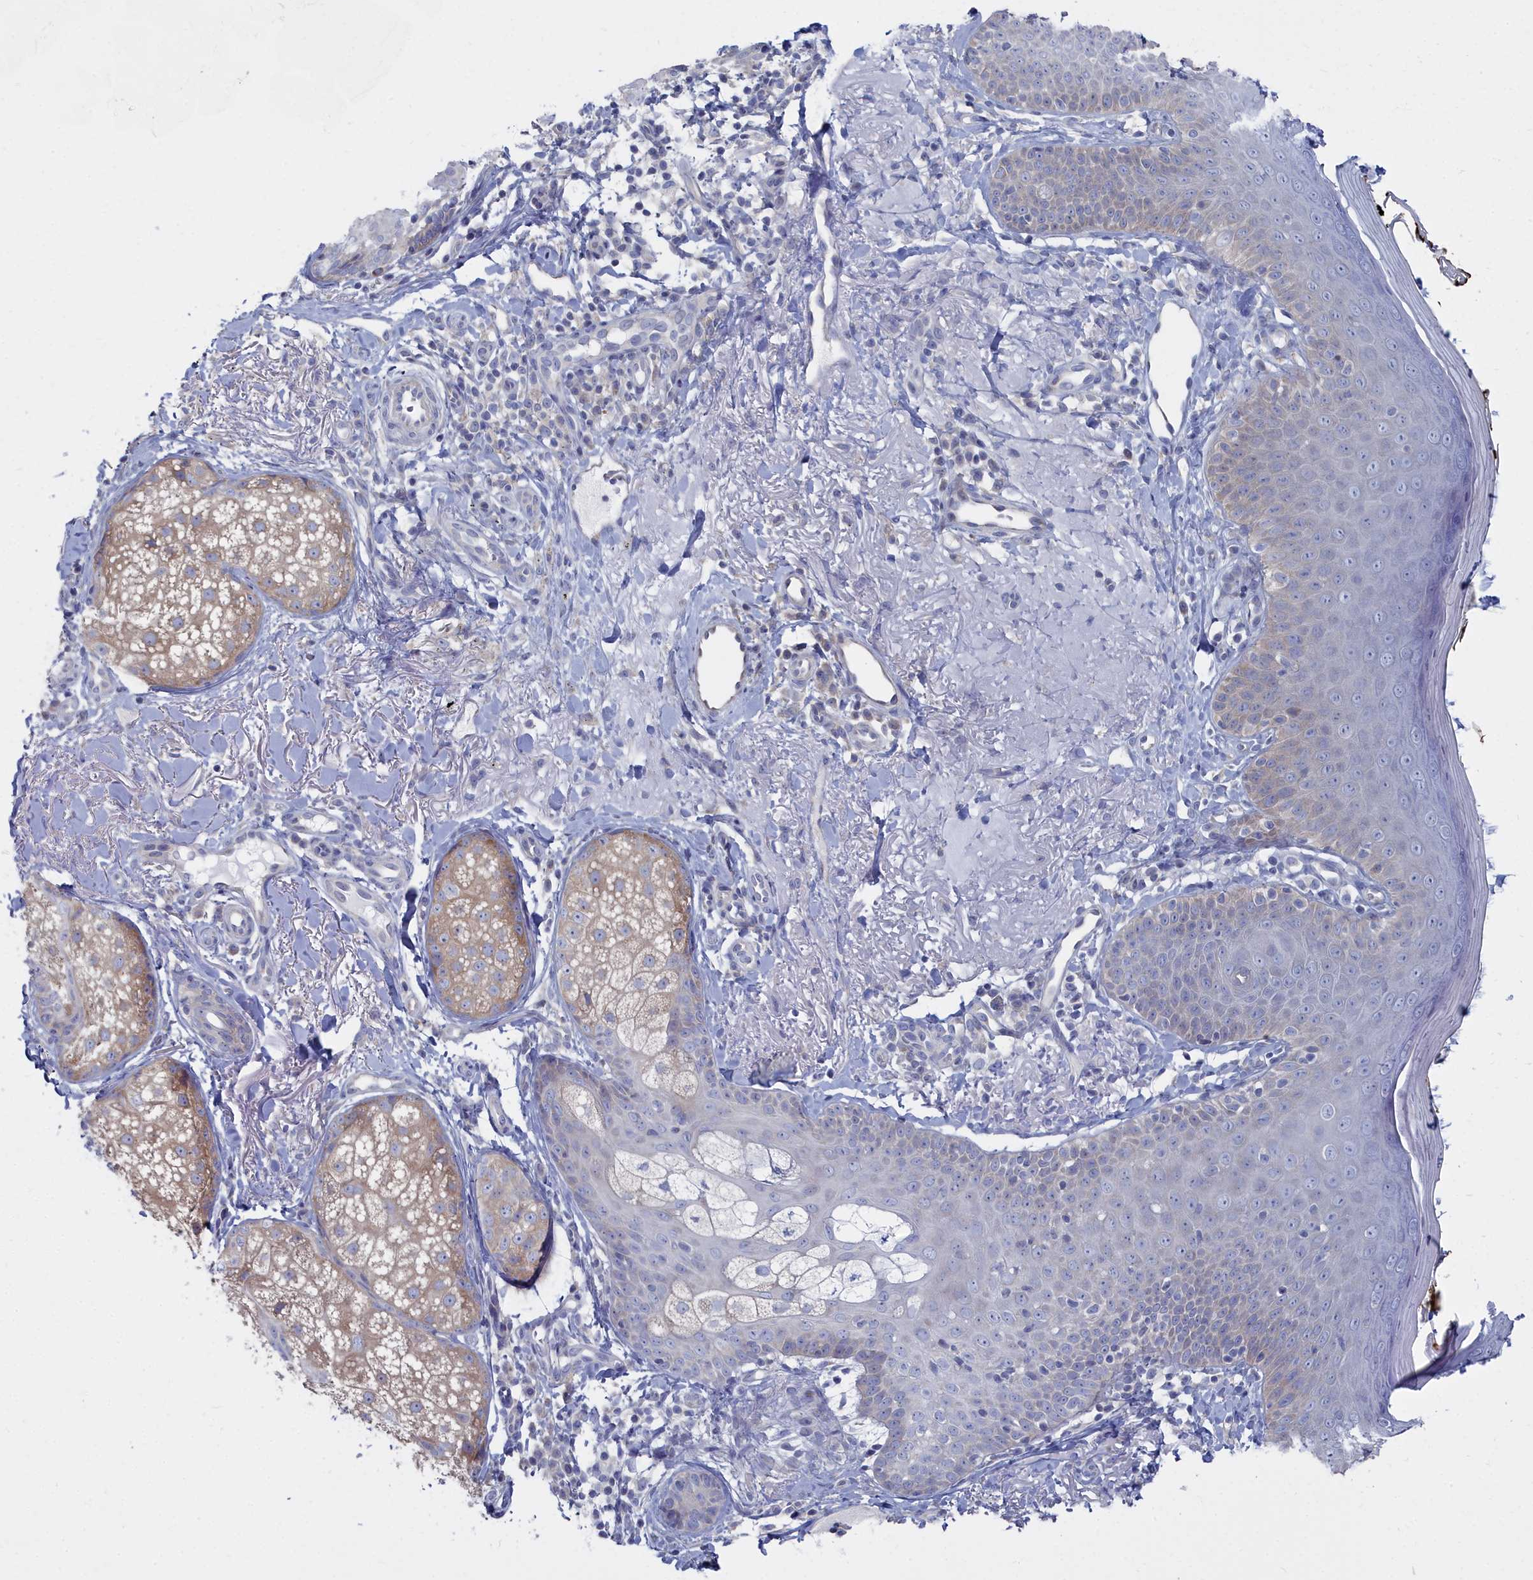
{"staining": {"intensity": "negative", "quantity": "none", "location": "none"}, "tissue": "skin", "cell_type": "Fibroblasts", "image_type": "normal", "snomed": [{"axis": "morphology", "description": "Normal tissue, NOS"}, {"axis": "topography", "description": "Skin"}], "caption": "The image shows no significant positivity in fibroblasts of skin.", "gene": "CCDC149", "patient": {"sex": "male", "age": 57}}